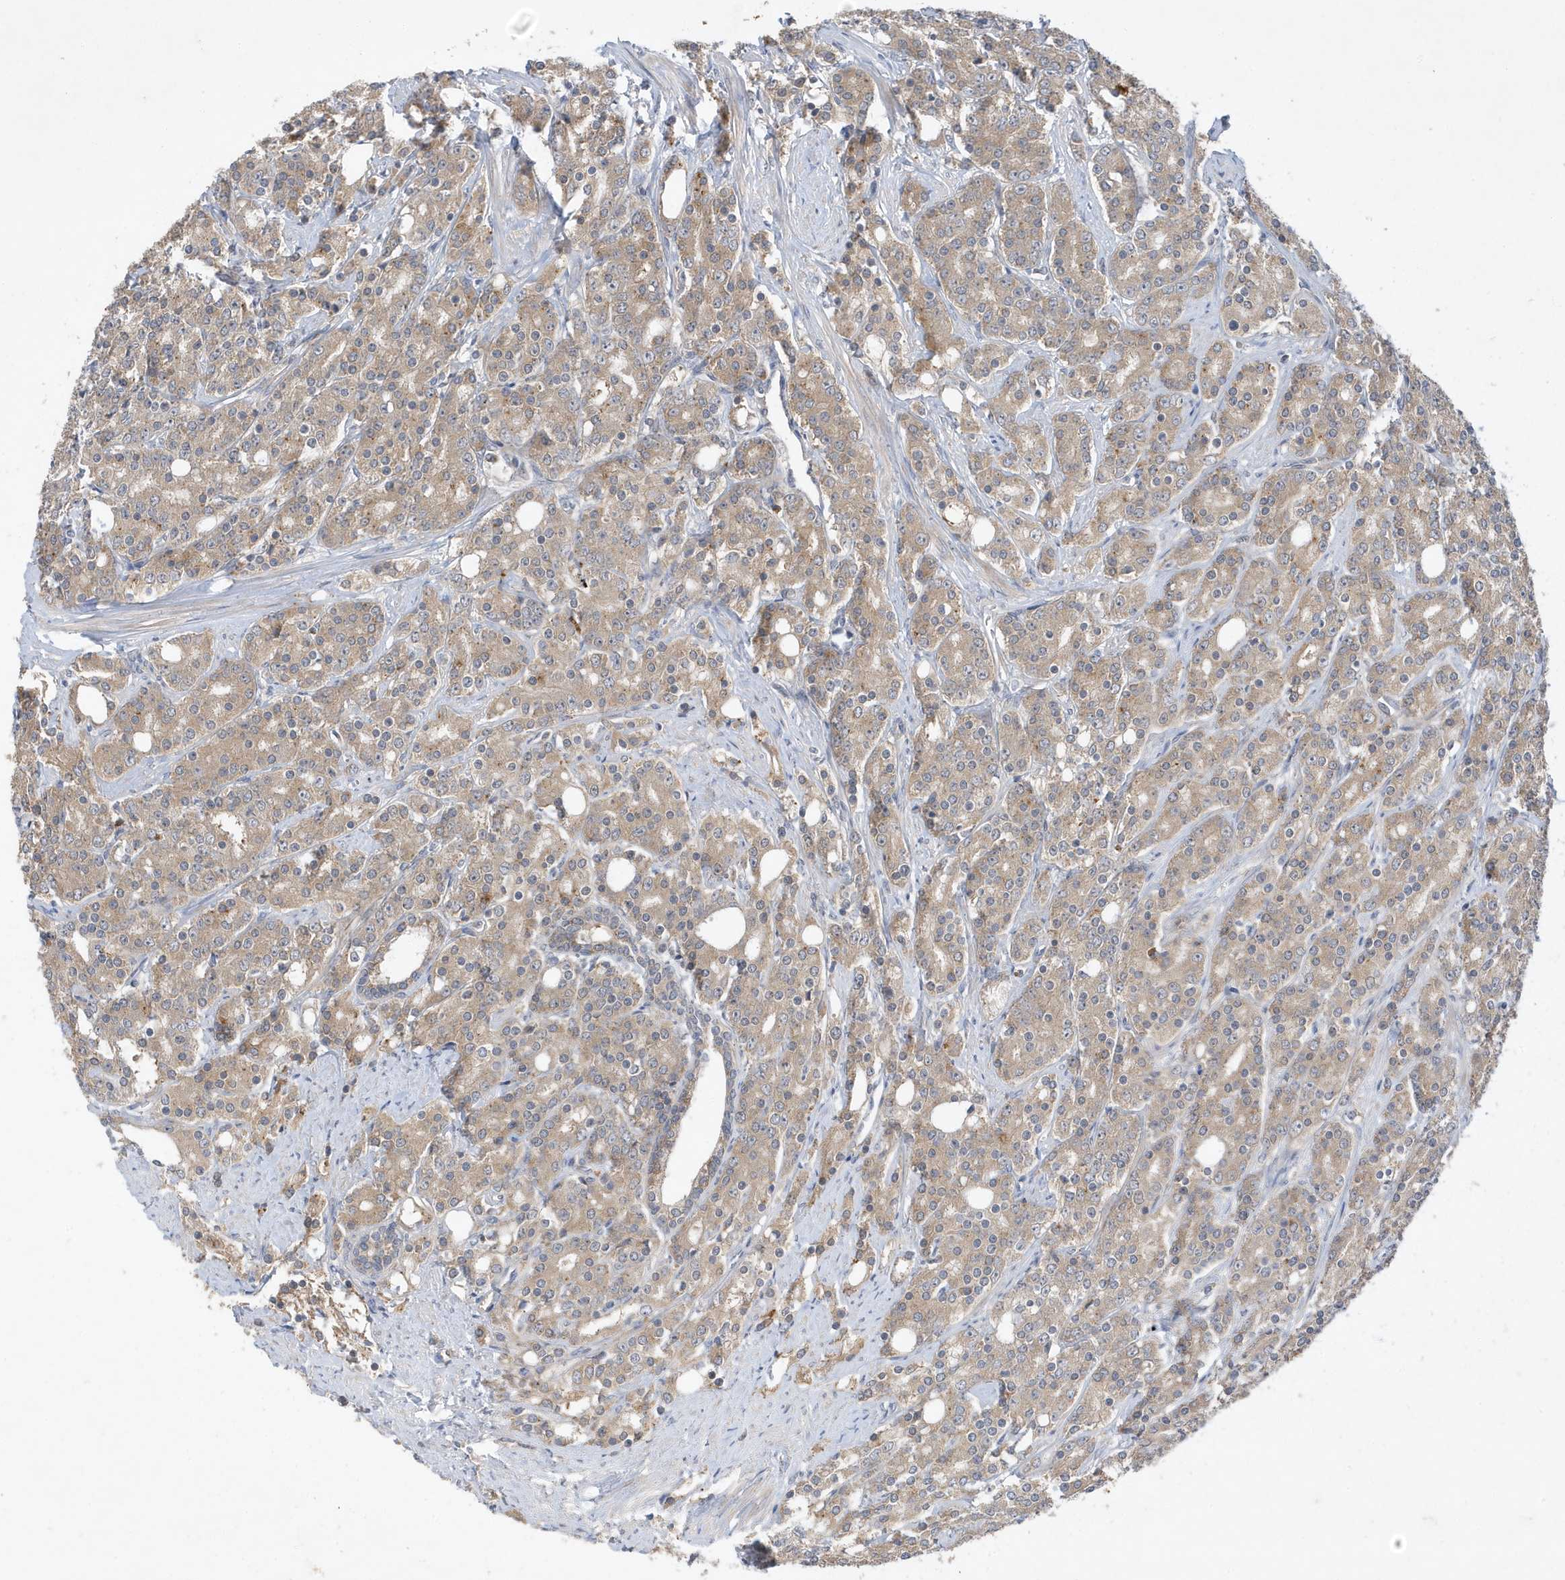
{"staining": {"intensity": "weak", "quantity": "25%-75%", "location": "cytoplasmic/membranous"}, "tissue": "prostate cancer", "cell_type": "Tumor cells", "image_type": "cancer", "snomed": [{"axis": "morphology", "description": "Adenocarcinoma, High grade"}, {"axis": "topography", "description": "Prostate"}], "caption": "Prostate cancer (high-grade adenocarcinoma) stained for a protein exhibits weak cytoplasmic/membranous positivity in tumor cells.", "gene": "LAPTM4A", "patient": {"sex": "male", "age": 62}}